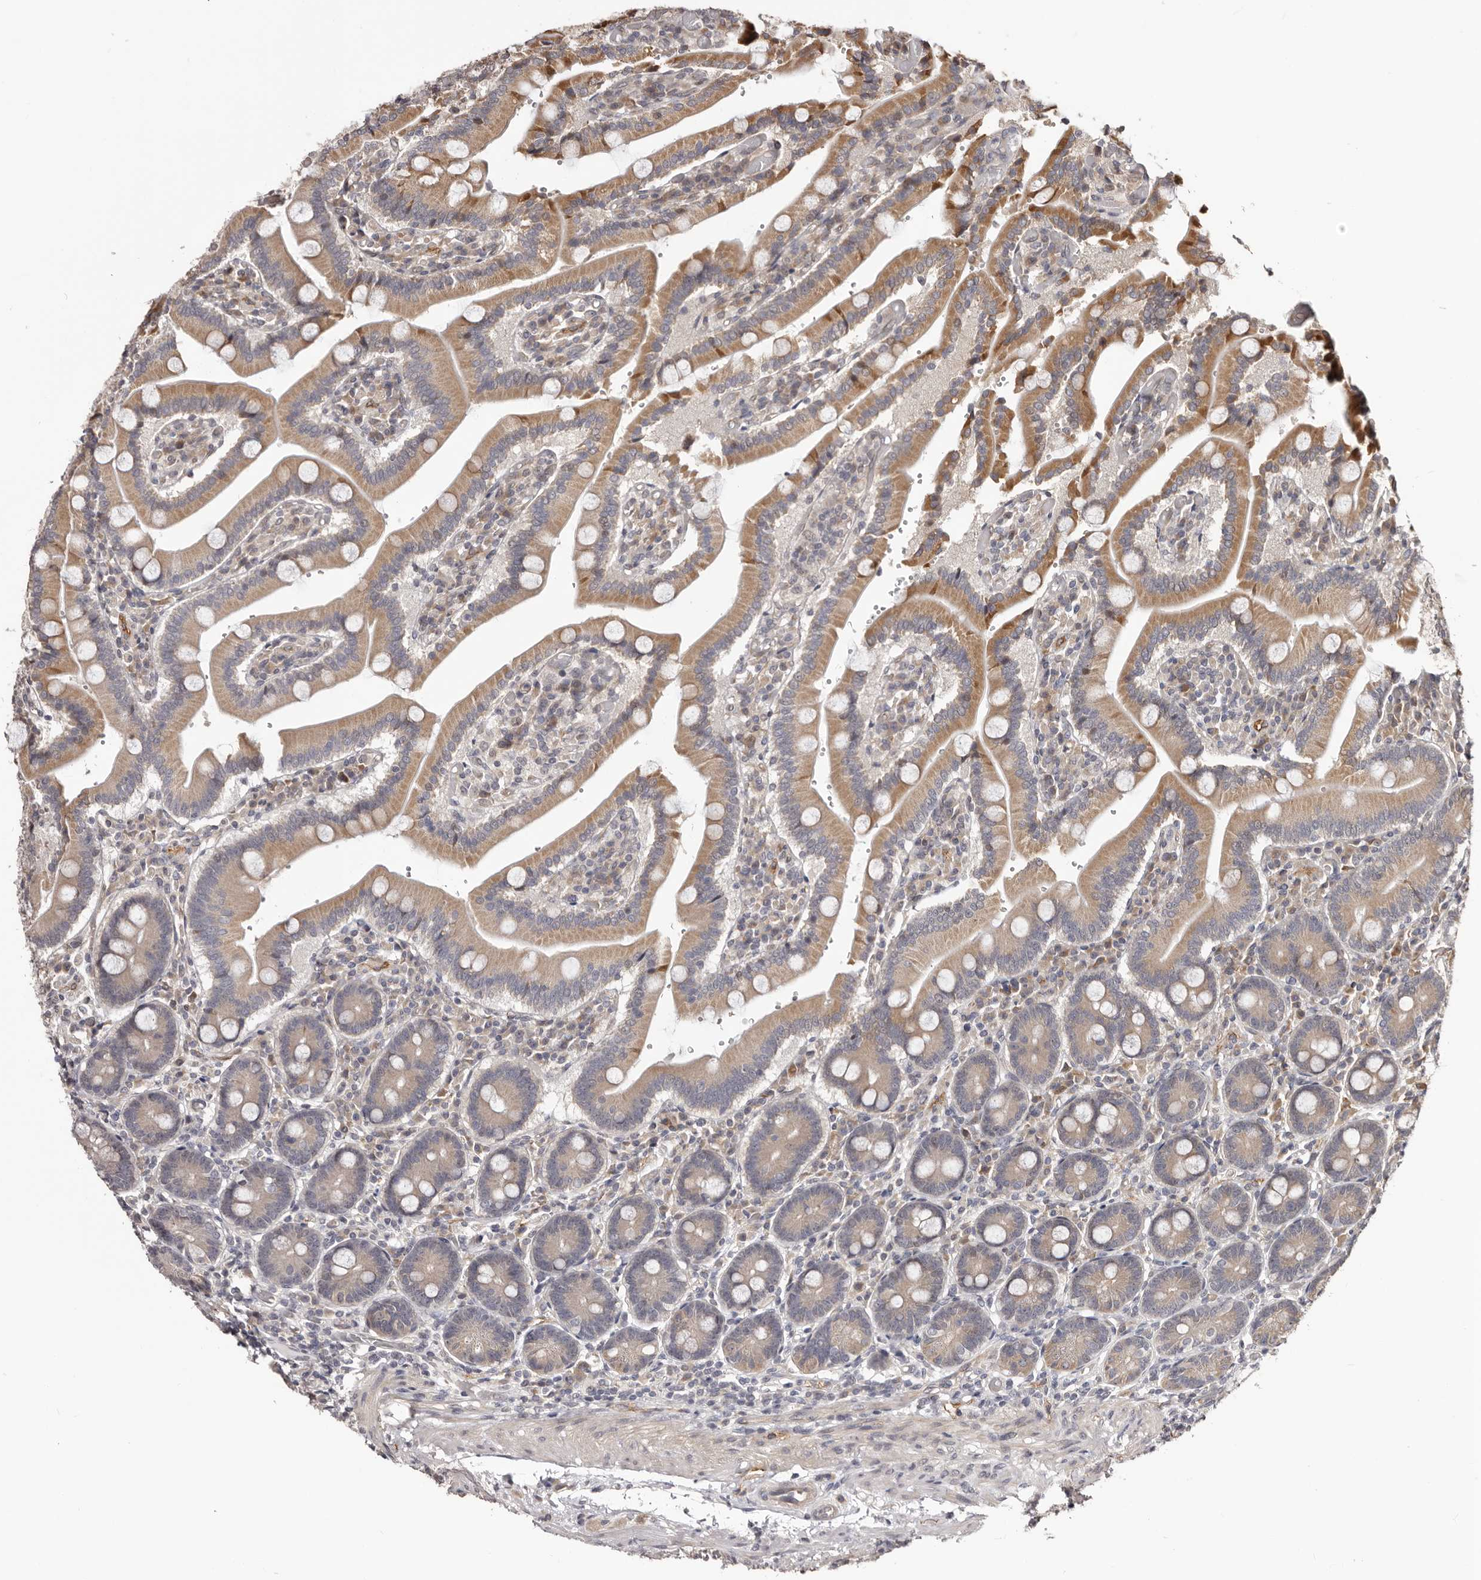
{"staining": {"intensity": "moderate", "quantity": ">75%", "location": "cytoplasmic/membranous"}, "tissue": "duodenum", "cell_type": "Glandular cells", "image_type": "normal", "snomed": [{"axis": "morphology", "description": "Normal tissue, NOS"}, {"axis": "topography", "description": "Duodenum"}], "caption": "This is a micrograph of immunohistochemistry staining of unremarkable duodenum, which shows moderate positivity in the cytoplasmic/membranous of glandular cells.", "gene": "NOL12", "patient": {"sex": "female", "age": 62}}